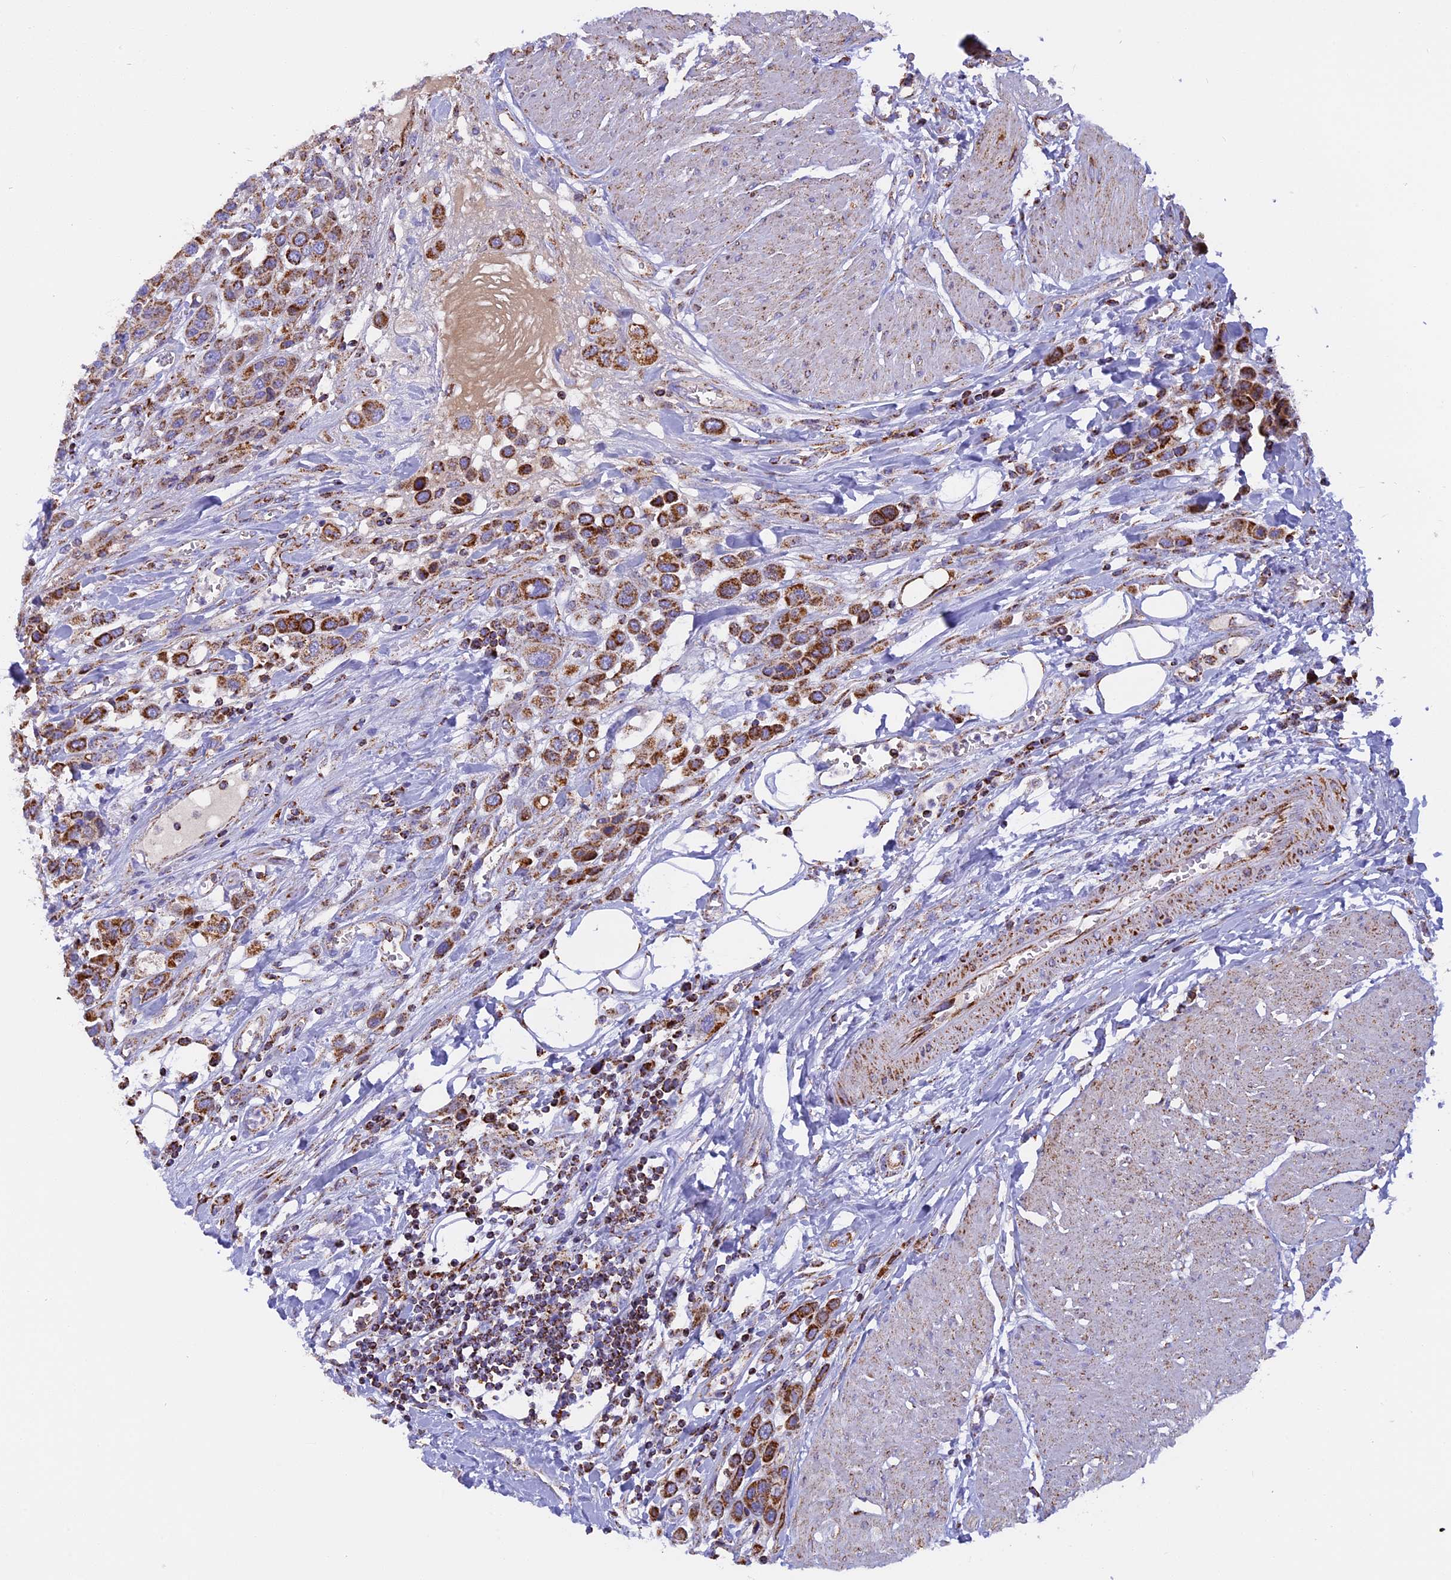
{"staining": {"intensity": "strong", "quantity": ">75%", "location": "cytoplasmic/membranous"}, "tissue": "urothelial cancer", "cell_type": "Tumor cells", "image_type": "cancer", "snomed": [{"axis": "morphology", "description": "Urothelial carcinoma, High grade"}, {"axis": "topography", "description": "Urinary bladder"}], "caption": "An image showing strong cytoplasmic/membranous staining in approximately >75% of tumor cells in urothelial carcinoma (high-grade), as visualized by brown immunohistochemical staining.", "gene": "KCNG1", "patient": {"sex": "male", "age": 50}}